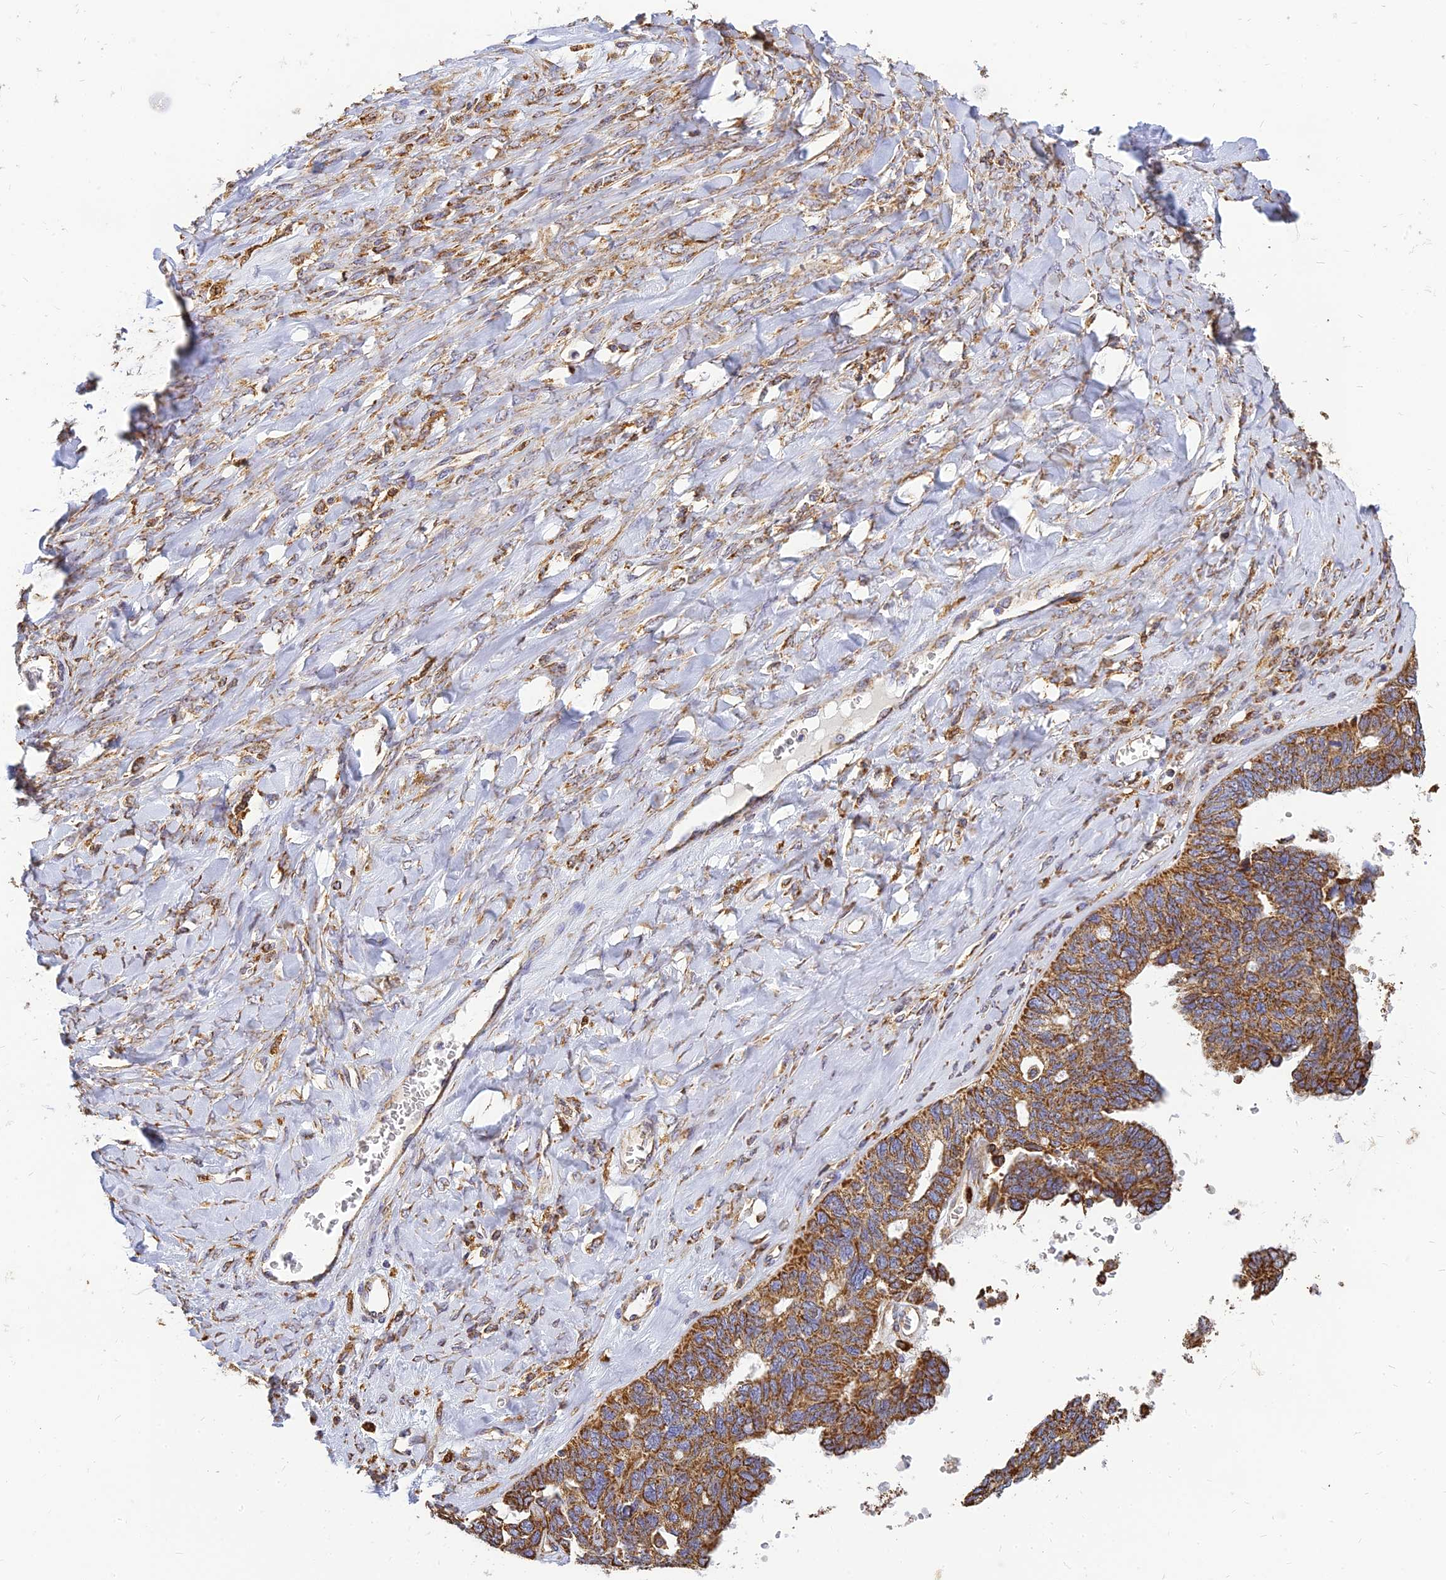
{"staining": {"intensity": "strong", "quantity": ">75%", "location": "cytoplasmic/membranous"}, "tissue": "ovarian cancer", "cell_type": "Tumor cells", "image_type": "cancer", "snomed": [{"axis": "morphology", "description": "Cystadenocarcinoma, serous, NOS"}, {"axis": "topography", "description": "Ovary"}], "caption": "A photomicrograph showing strong cytoplasmic/membranous staining in approximately >75% of tumor cells in serous cystadenocarcinoma (ovarian), as visualized by brown immunohistochemical staining.", "gene": "THUMPD2", "patient": {"sex": "female", "age": 79}}